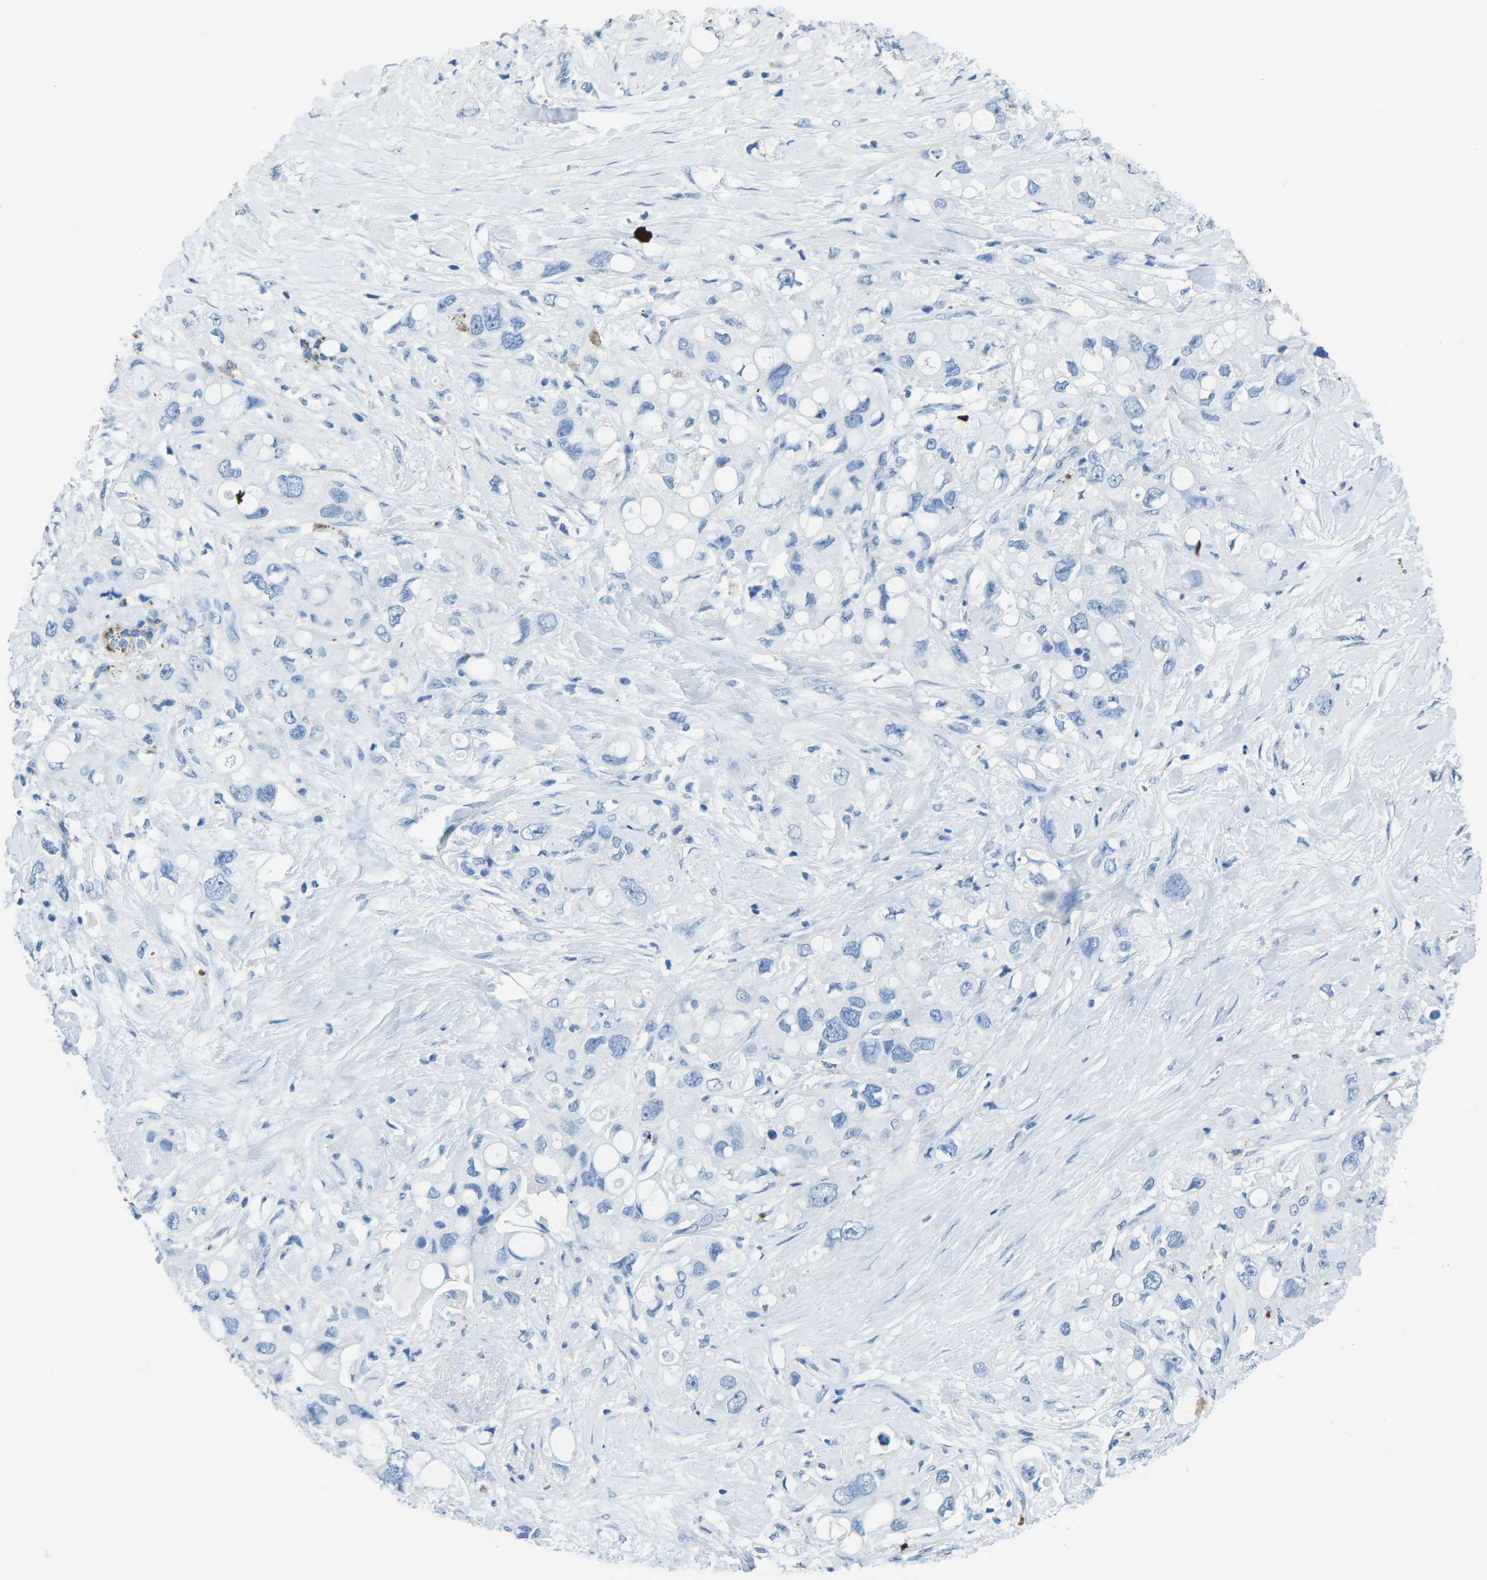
{"staining": {"intensity": "negative", "quantity": "none", "location": "none"}, "tissue": "pancreatic cancer", "cell_type": "Tumor cells", "image_type": "cancer", "snomed": [{"axis": "morphology", "description": "Adenocarcinoma, NOS"}, {"axis": "topography", "description": "Pancreas"}], "caption": "High magnification brightfield microscopy of adenocarcinoma (pancreatic) stained with DAB (3,3'-diaminobenzidine) (brown) and counterstained with hematoxylin (blue): tumor cells show no significant positivity. Brightfield microscopy of IHC stained with DAB (brown) and hematoxylin (blue), captured at high magnification.", "gene": "MYH8", "patient": {"sex": "female", "age": 56}}